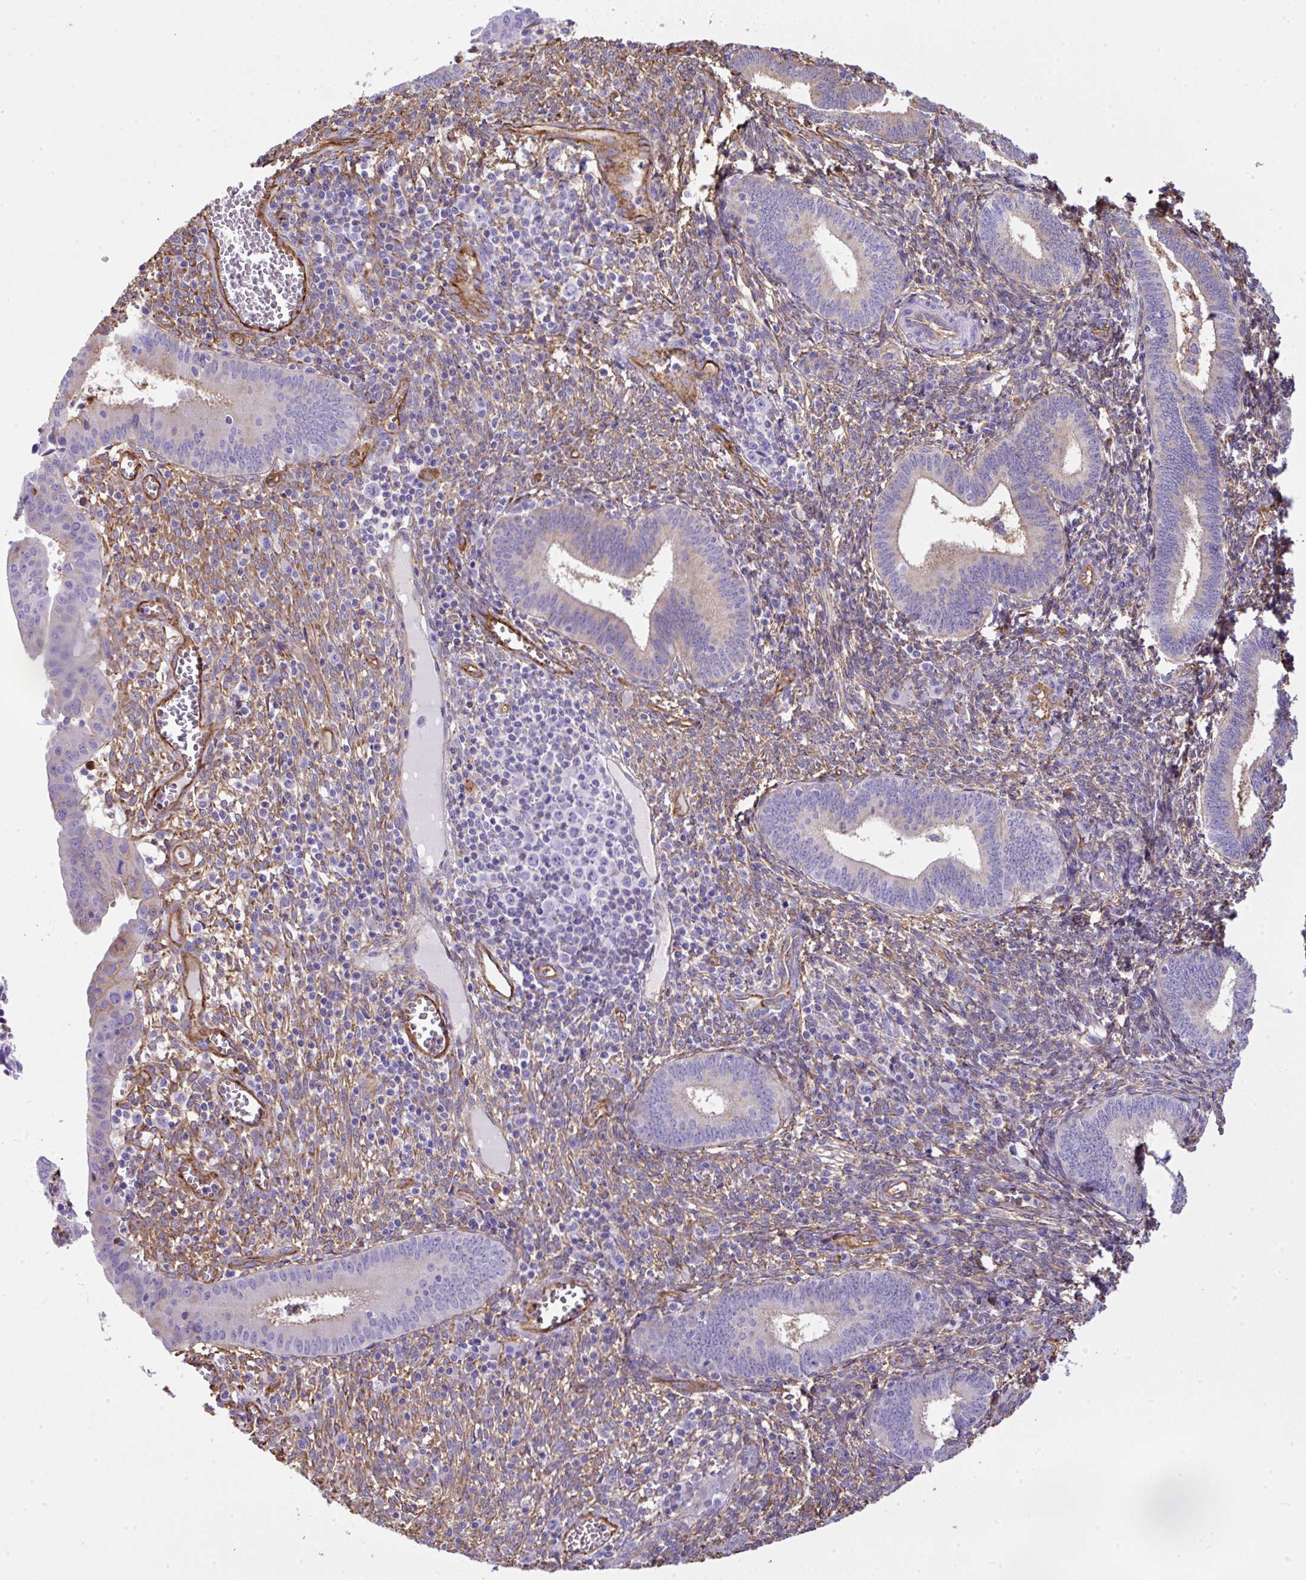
{"staining": {"intensity": "moderate", "quantity": "25%-75%", "location": "cytoplasmic/membranous"}, "tissue": "endometrium", "cell_type": "Cells in endometrial stroma", "image_type": "normal", "snomed": [{"axis": "morphology", "description": "Normal tissue, NOS"}, {"axis": "topography", "description": "Endometrium"}], "caption": "Brown immunohistochemical staining in normal human endometrium shows moderate cytoplasmic/membranous positivity in approximately 25%-75% of cells in endometrial stroma.", "gene": "MAGEB5", "patient": {"sex": "female", "age": 41}}